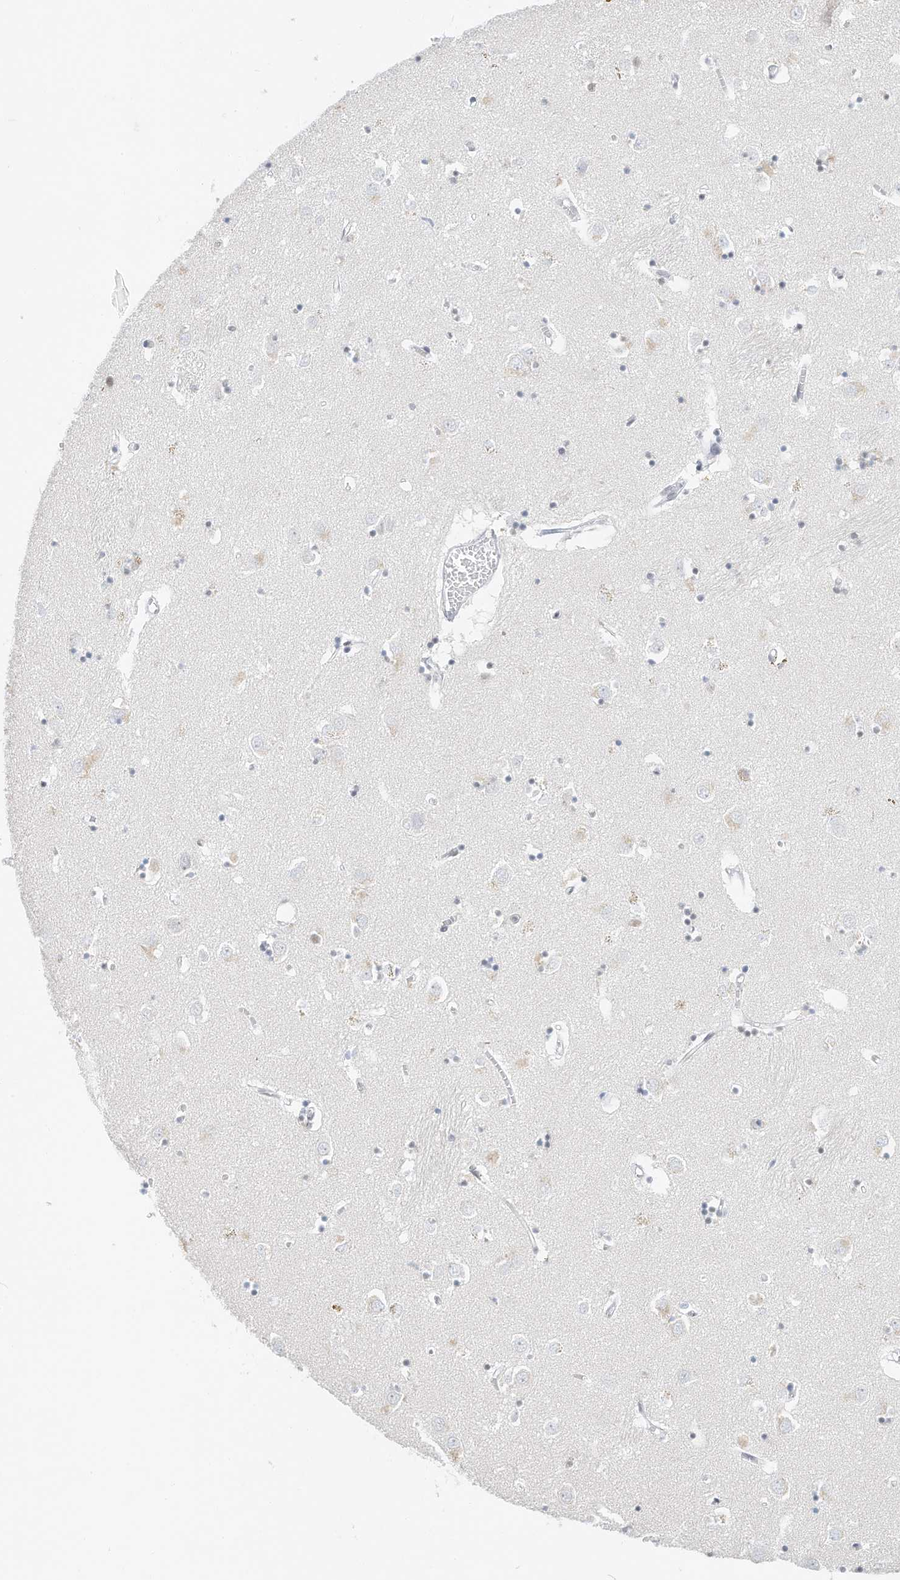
{"staining": {"intensity": "weak", "quantity": "<25%", "location": "nuclear"}, "tissue": "caudate", "cell_type": "Glial cells", "image_type": "normal", "snomed": [{"axis": "morphology", "description": "Normal tissue, NOS"}, {"axis": "topography", "description": "Lateral ventricle wall"}], "caption": "This histopathology image is of unremarkable caudate stained with IHC to label a protein in brown with the nuclei are counter-stained blue. There is no staining in glial cells. (DAB immunohistochemistry, high magnification).", "gene": "PGC", "patient": {"sex": "male", "age": 70}}